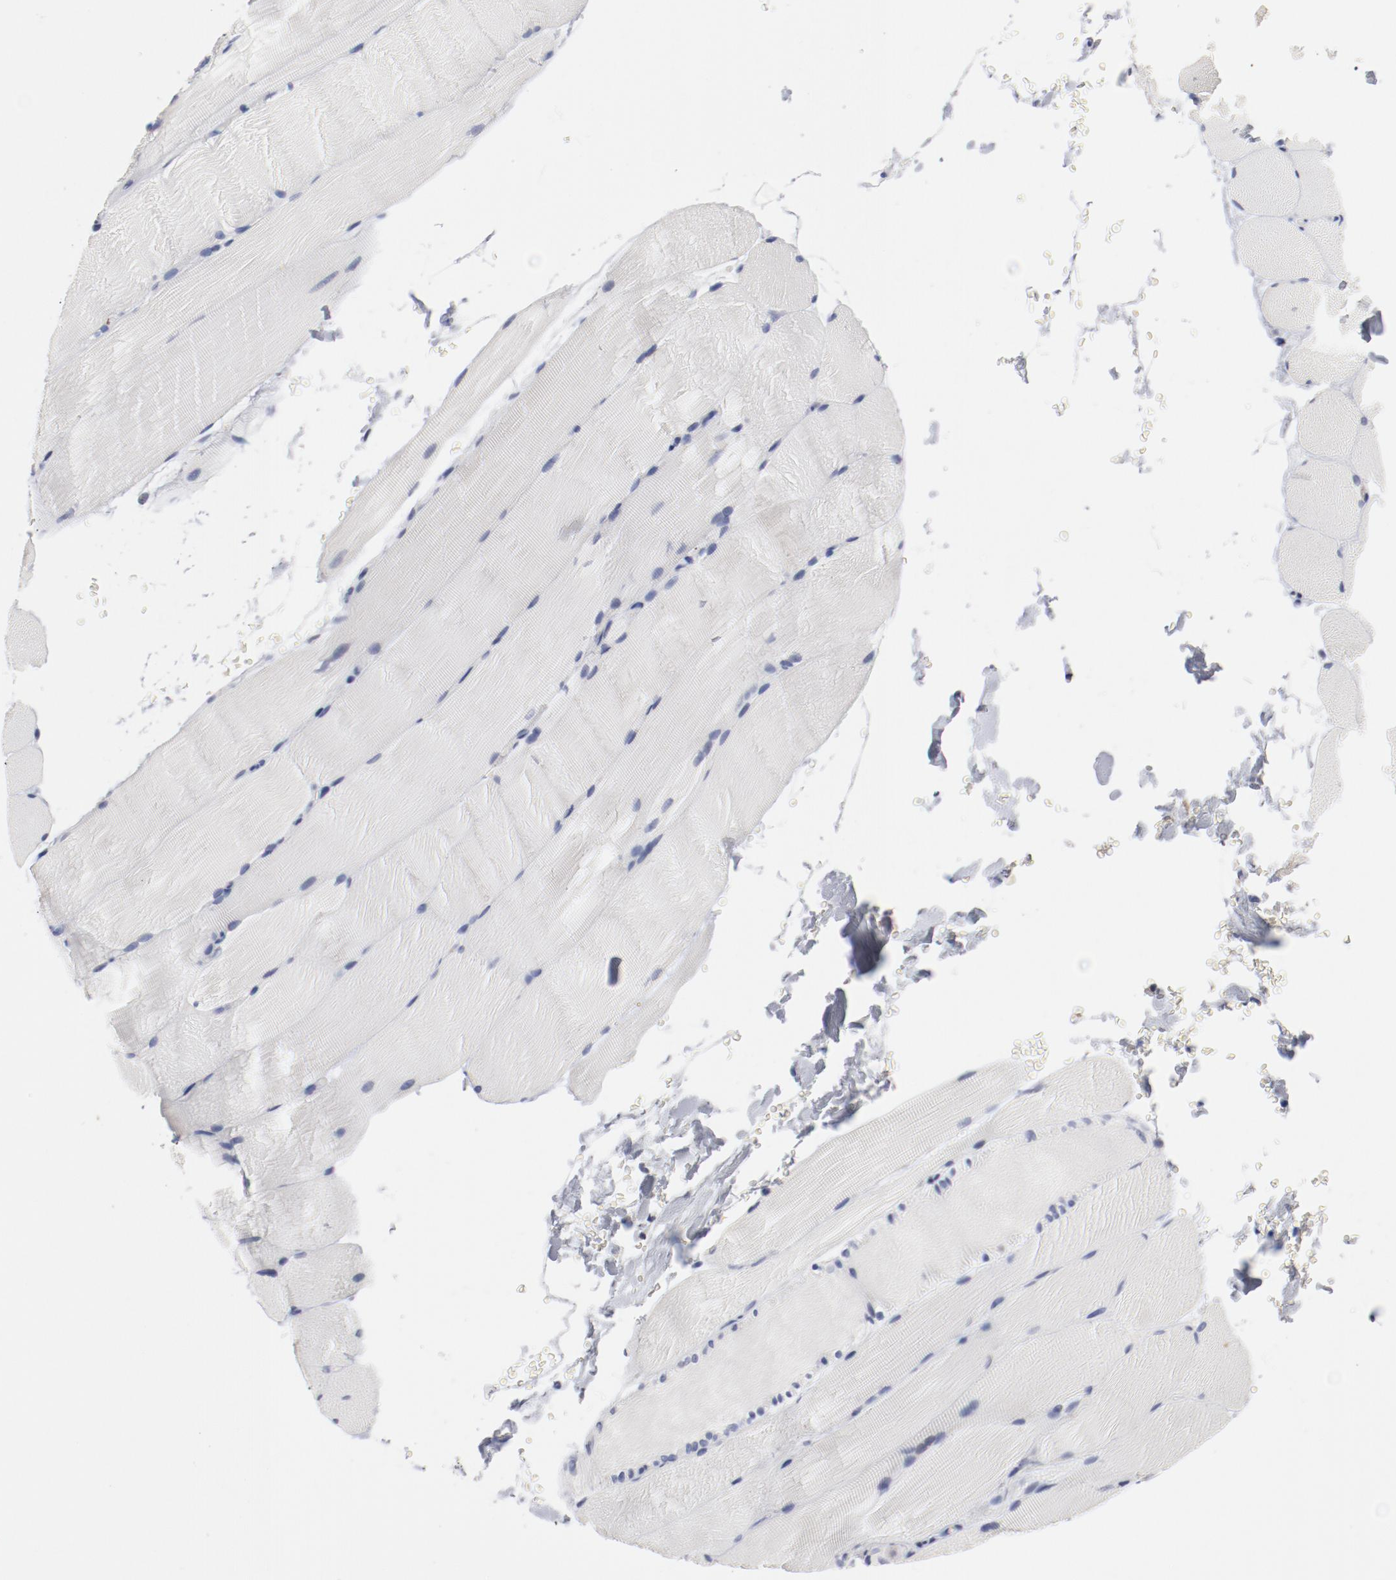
{"staining": {"intensity": "negative", "quantity": "none", "location": "none"}, "tissue": "skeletal muscle", "cell_type": "Myocytes", "image_type": "normal", "snomed": [{"axis": "morphology", "description": "Normal tissue, NOS"}, {"axis": "topography", "description": "Skeletal muscle"}, {"axis": "topography", "description": "Parathyroid gland"}], "caption": "Immunohistochemistry (IHC) histopathology image of normal skeletal muscle: human skeletal muscle stained with DAB (3,3'-diaminobenzidine) reveals no significant protein positivity in myocytes.", "gene": "GPR143", "patient": {"sex": "female", "age": 37}}